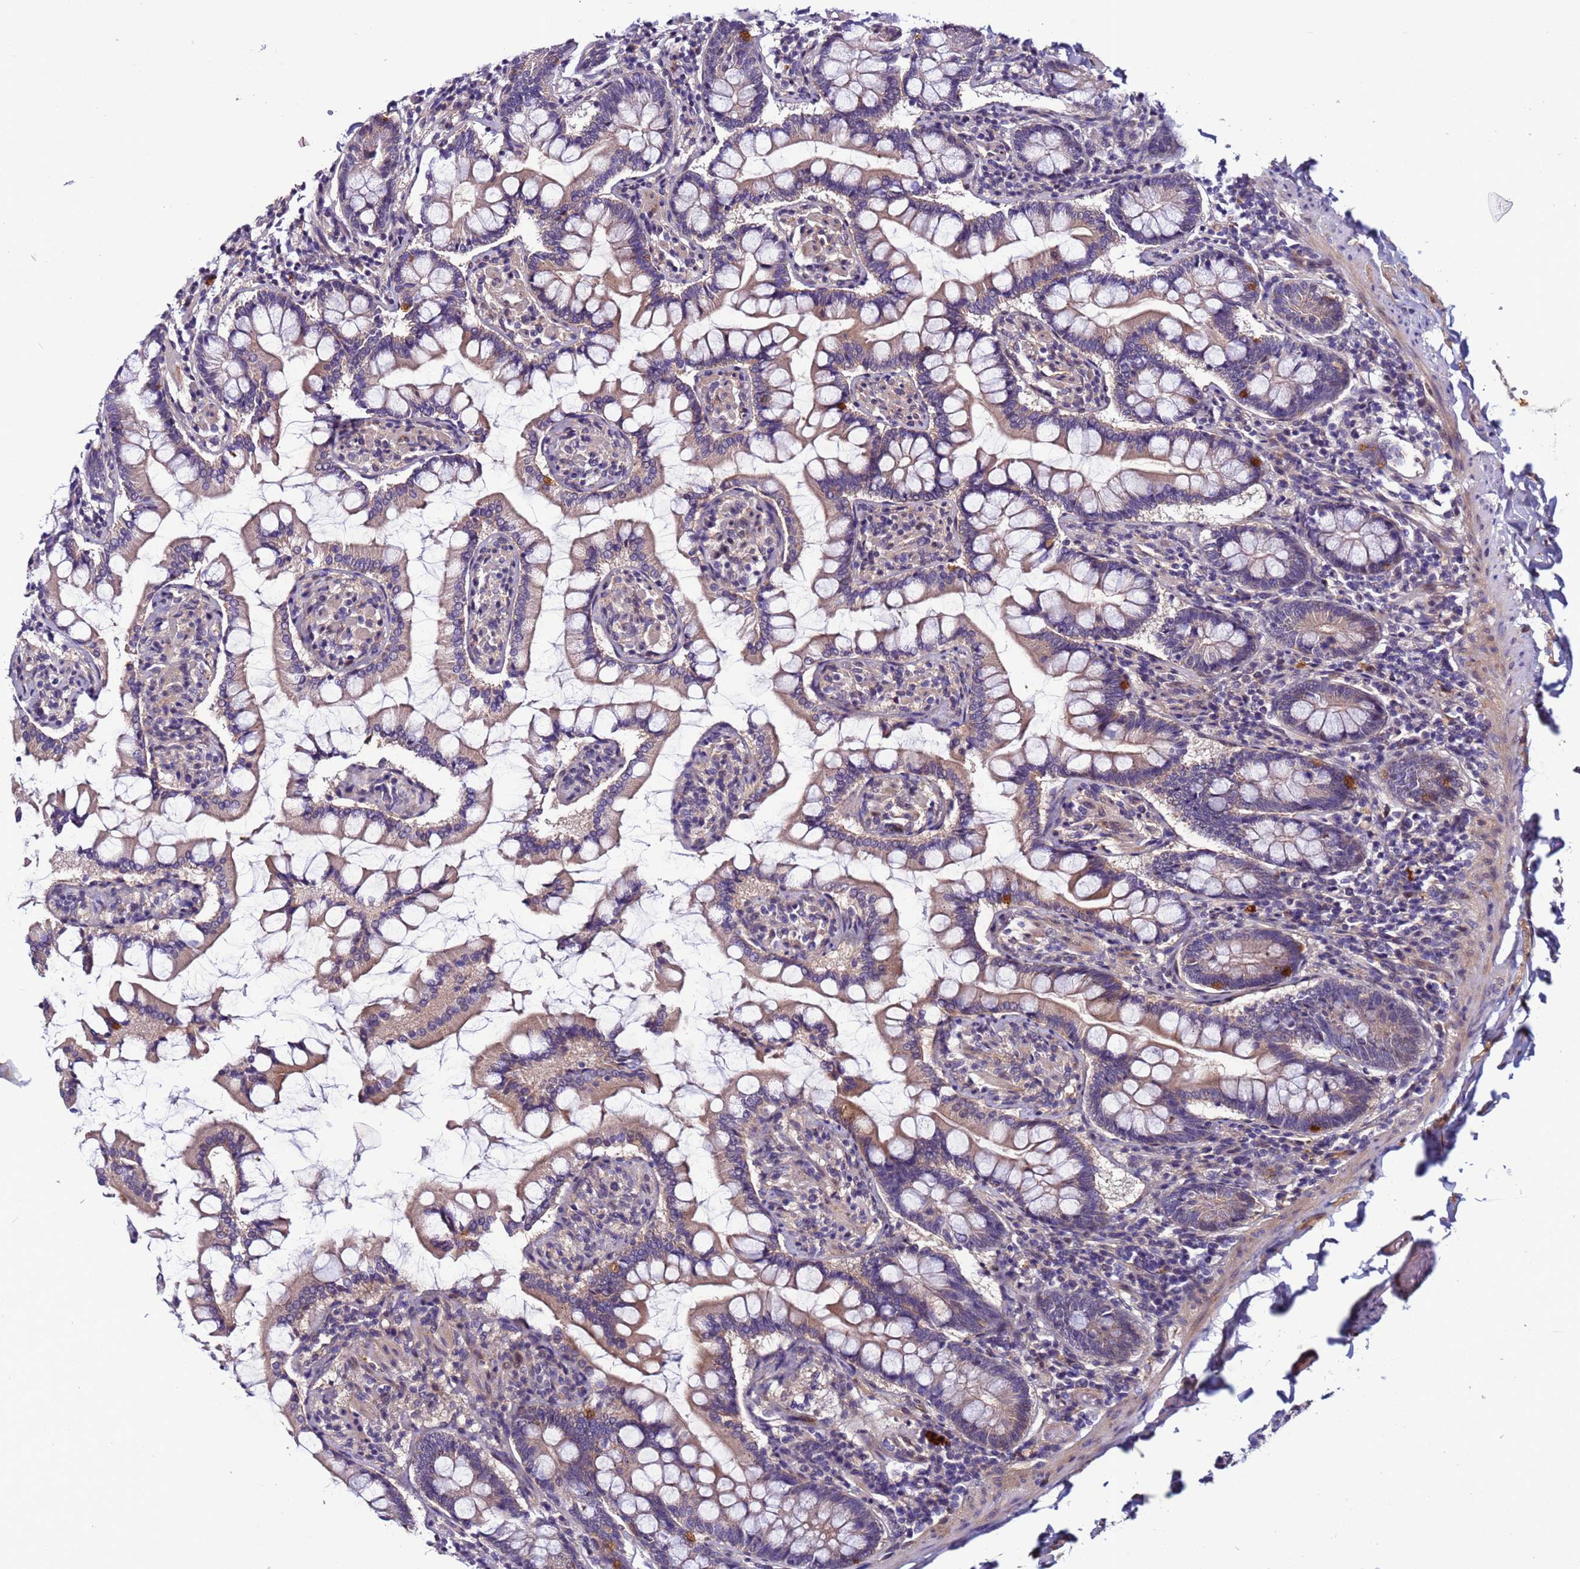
{"staining": {"intensity": "moderate", "quantity": "25%-75%", "location": "cytoplasmic/membranous"}, "tissue": "small intestine", "cell_type": "Glandular cells", "image_type": "normal", "snomed": [{"axis": "morphology", "description": "Normal tissue, NOS"}, {"axis": "topography", "description": "Small intestine"}], "caption": "A brown stain shows moderate cytoplasmic/membranous positivity of a protein in glandular cells of normal human small intestine. The protein is shown in brown color, while the nuclei are stained blue.", "gene": "C8G", "patient": {"sex": "male", "age": 41}}